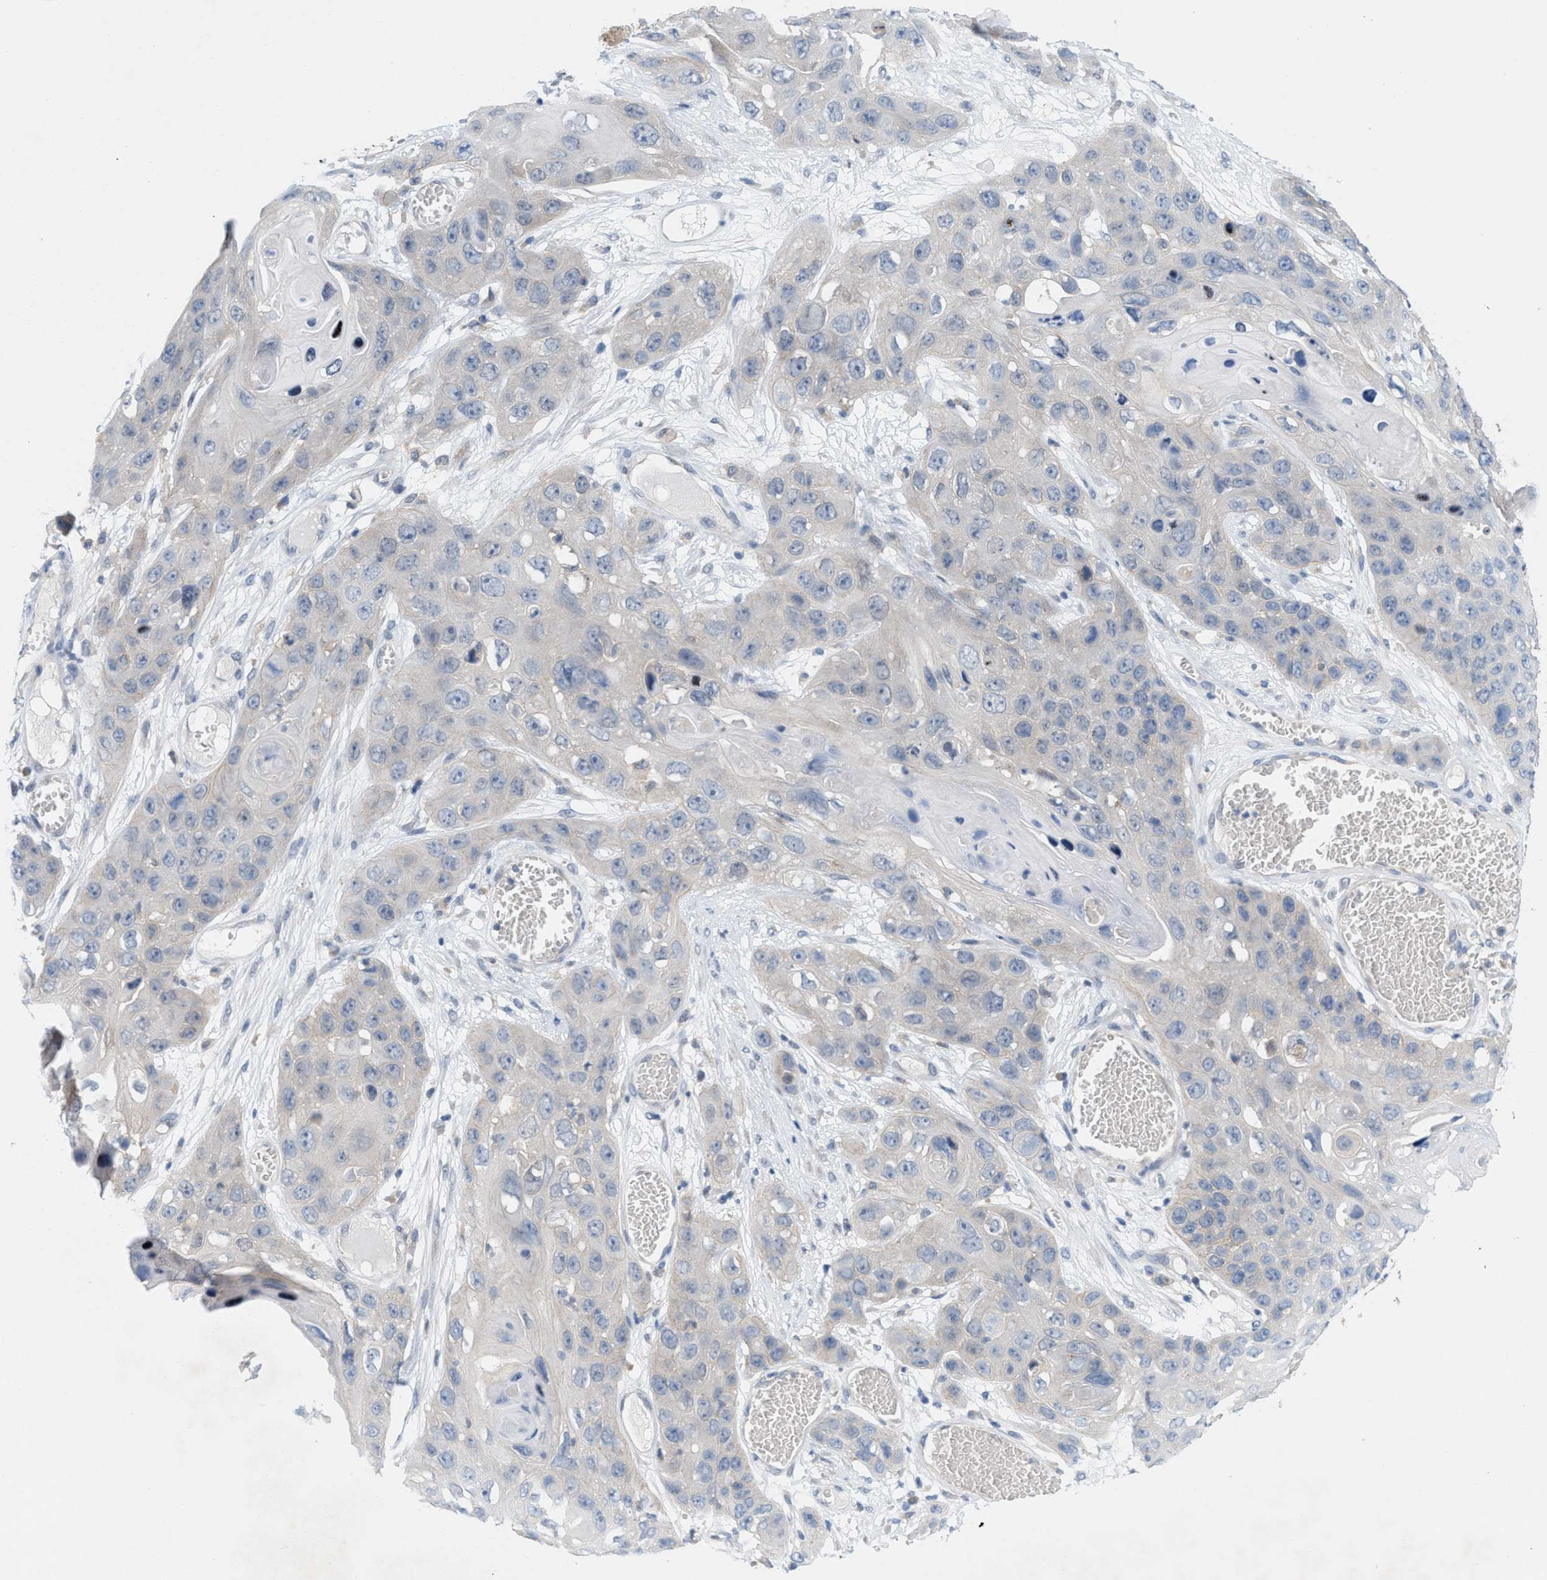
{"staining": {"intensity": "negative", "quantity": "none", "location": "none"}, "tissue": "skin cancer", "cell_type": "Tumor cells", "image_type": "cancer", "snomed": [{"axis": "morphology", "description": "Squamous cell carcinoma, NOS"}, {"axis": "topography", "description": "Skin"}], "caption": "There is no significant positivity in tumor cells of skin squamous cell carcinoma. The staining is performed using DAB brown chromogen with nuclei counter-stained in using hematoxylin.", "gene": "WIPI2", "patient": {"sex": "male", "age": 55}}